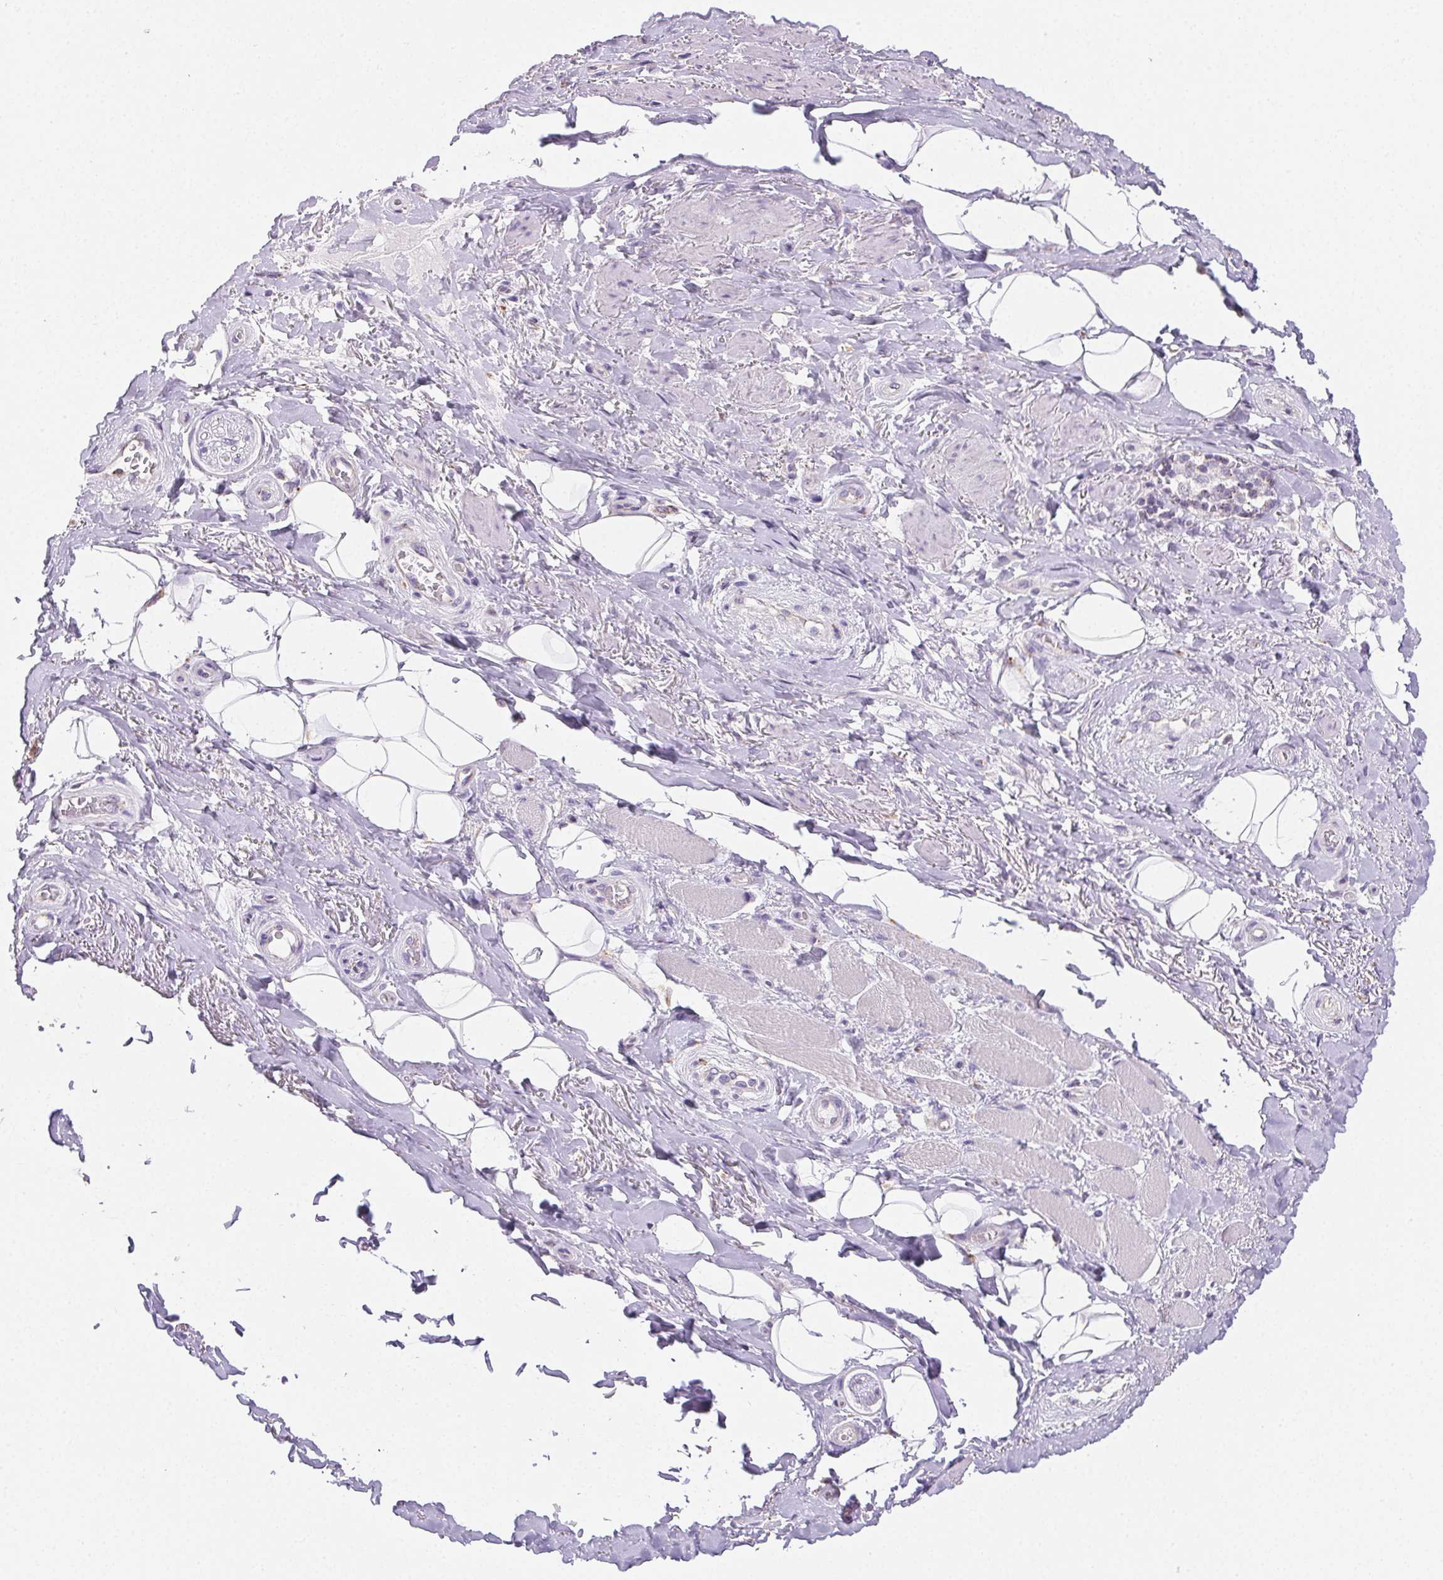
{"staining": {"intensity": "negative", "quantity": "none", "location": "none"}, "tissue": "adipose tissue", "cell_type": "Adipocytes", "image_type": "normal", "snomed": [{"axis": "morphology", "description": "Normal tissue, NOS"}, {"axis": "topography", "description": "Anal"}, {"axis": "topography", "description": "Peripheral nerve tissue"}], "caption": "High power microscopy histopathology image of an immunohistochemistry (IHC) image of benign adipose tissue, revealing no significant expression in adipocytes. The staining was performed using DAB (3,3'-diaminobenzidine) to visualize the protein expression in brown, while the nuclei were stained in blue with hematoxylin (Magnification: 20x).", "gene": "LIPA", "patient": {"sex": "male", "age": 53}}